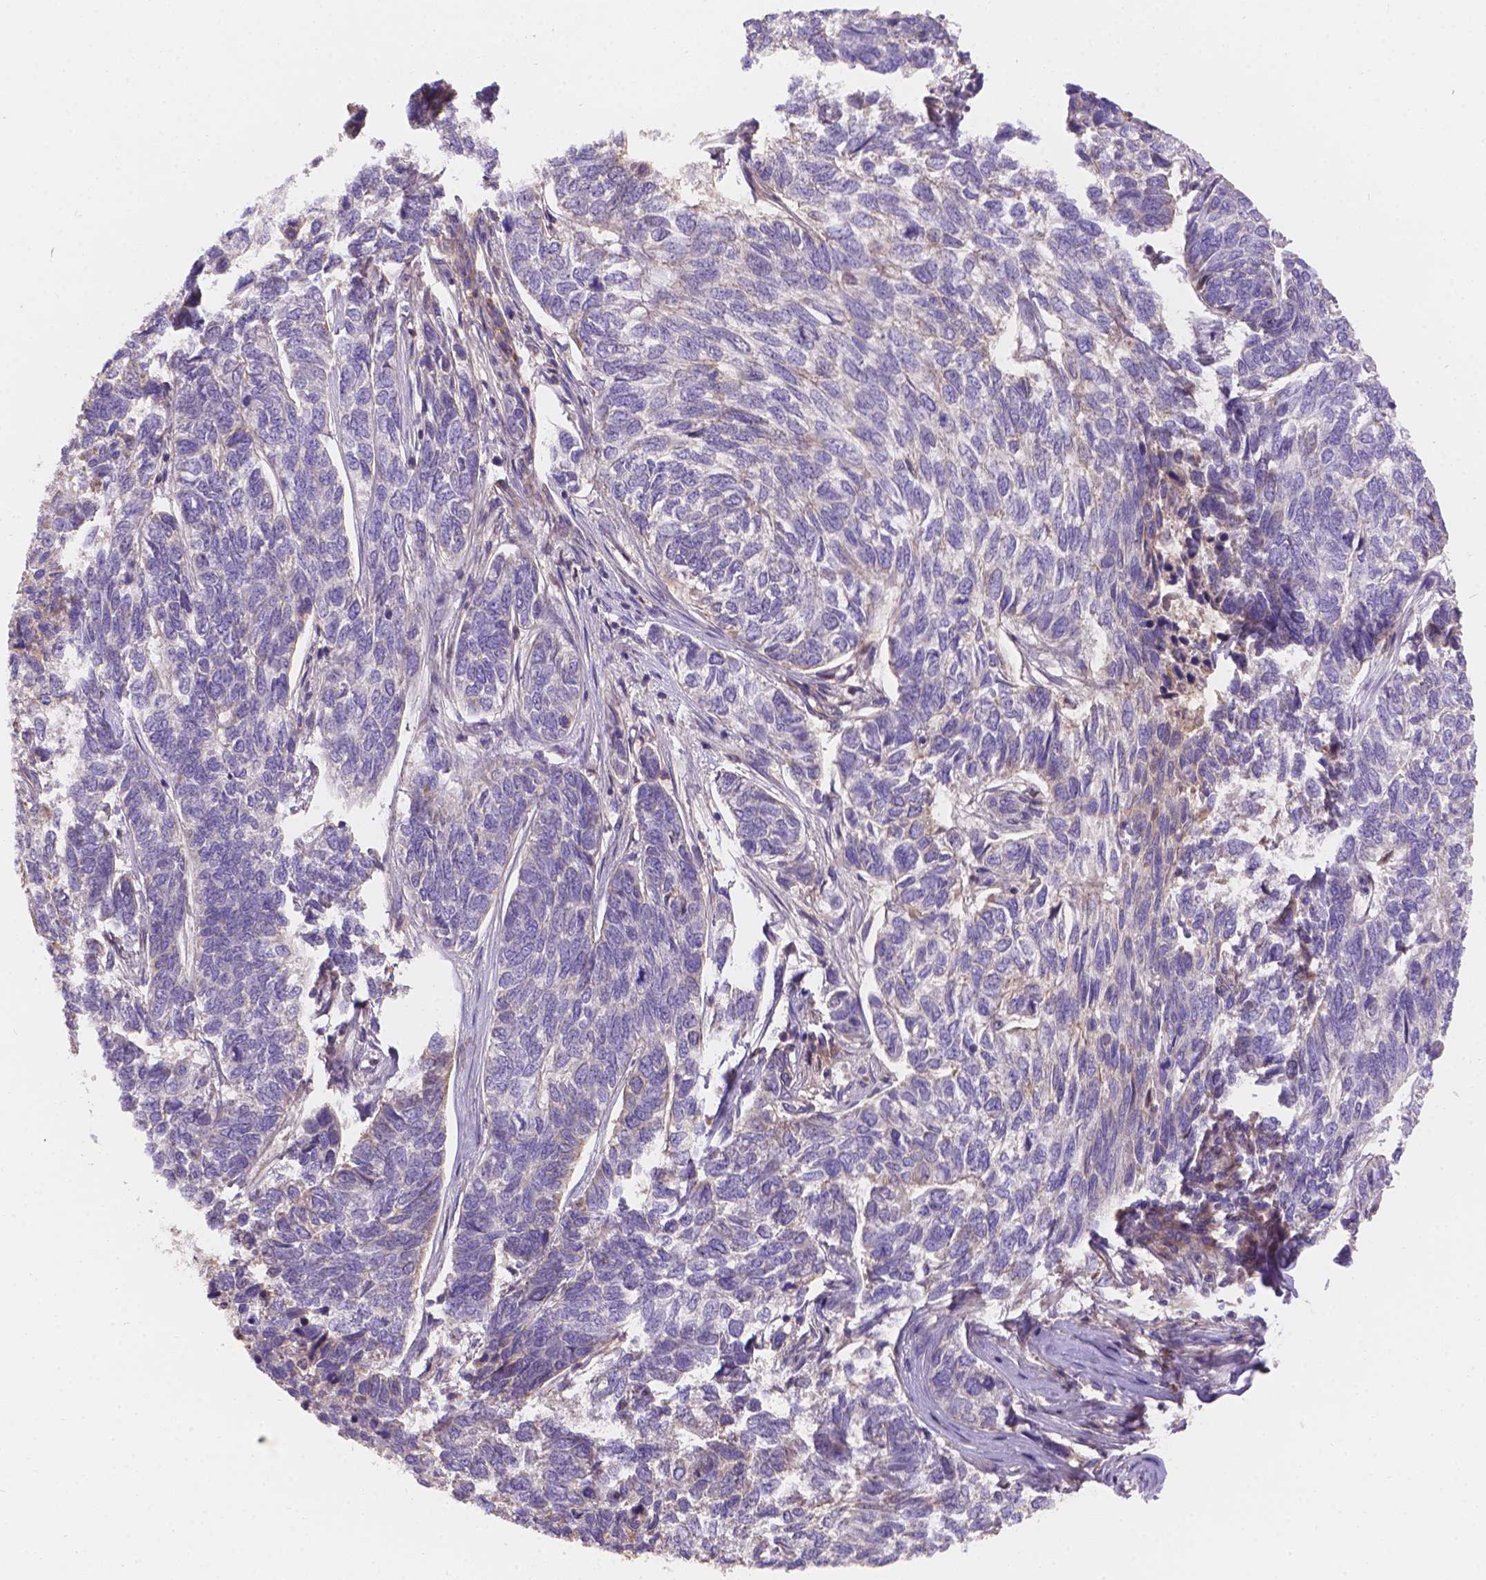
{"staining": {"intensity": "negative", "quantity": "none", "location": "none"}, "tissue": "skin cancer", "cell_type": "Tumor cells", "image_type": "cancer", "snomed": [{"axis": "morphology", "description": "Basal cell carcinoma"}, {"axis": "topography", "description": "Skin"}], "caption": "Immunohistochemistry (IHC) of human basal cell carcinoma (skin) exhibits no staining in tumor cells. (Brightfield microscopy of DAB (3,3'-diaminobenzidine) IHC at high magnification).", "gene": "CDK10", "patient": {"sex": "female", "age": 65}}